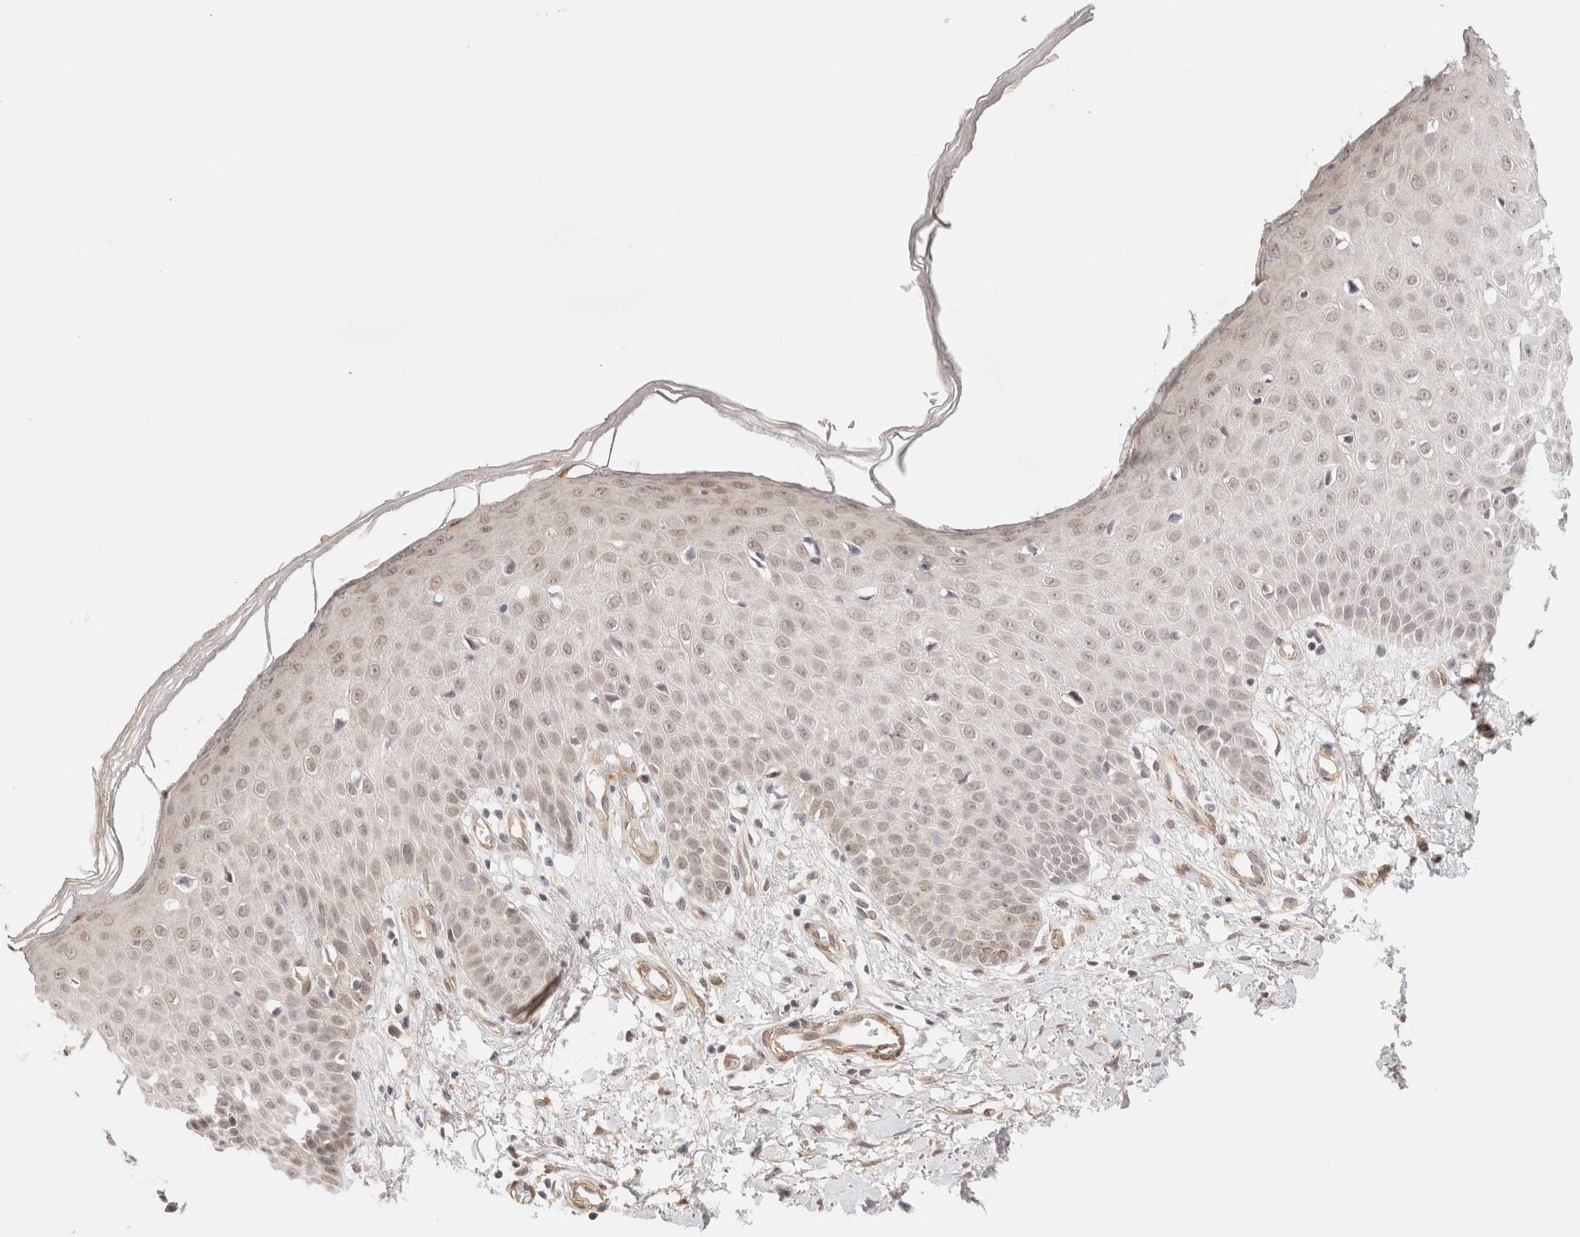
{"staining": {"intensity": "moderate", "quantity": ">75%", "location": "cytoplasmic/membranous,nuclear"}, "tissue": "skin", "cell_type": "Fibroblasts", "image_type": "normal", "snomed": [{"axis": "morphology", "description": "Normal tissue, NOS"}, {"axis": "morphology", "description": "Inflammation, NOS"}, {"axis": "topography", "description": "Skin"}], "caption": "Protein expression analysis of unremarkable skin exhibits moderate cytoplasmic/membranous,nuclear positivity in about >75% of fibroblasts.", "gene": "BRPF3", "patient": {"sex": "female", "age": 44}}